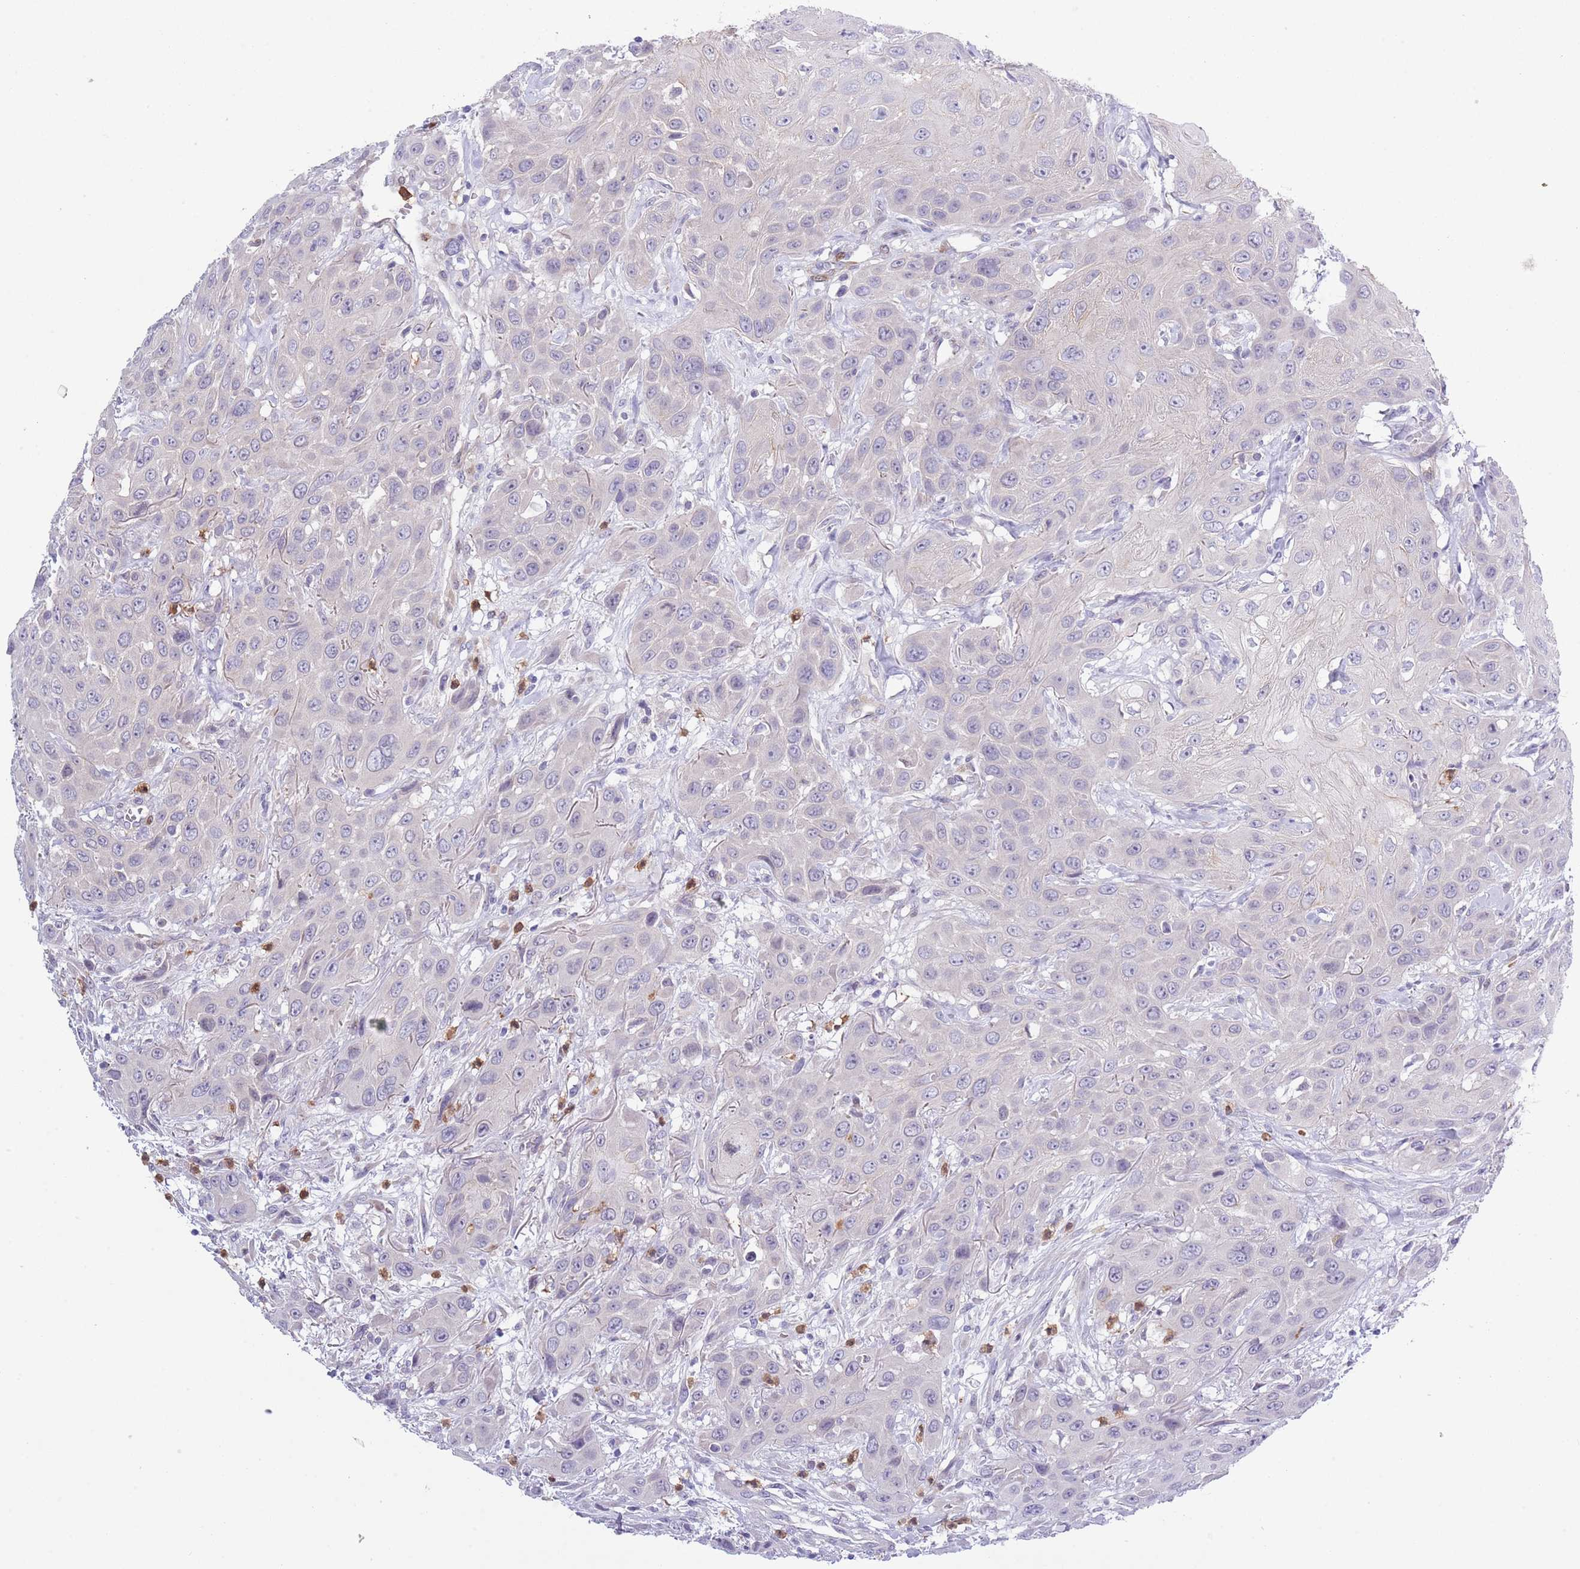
{"staining": {"intensity": "negative", "quantity": "none", "location": "none"}, "tissue": "head and neck cancer", "cell_type": "Tumor cells", "image_type": "cancer", "snomed": [{"axis": "morphology", "description": "Squamous cell carcinoma, NOS"}, {"axis": "topography", "description": "Head-Neck"}], "caption": "Tumor cells show no significant expression in head and neck cancer (squamous cell carcinoma). (Brightfield microscopy of DAB immunohistochemistry at high magnification).", "gene": "ZFP2", "patient": {"sex": "male", "age": 81}}